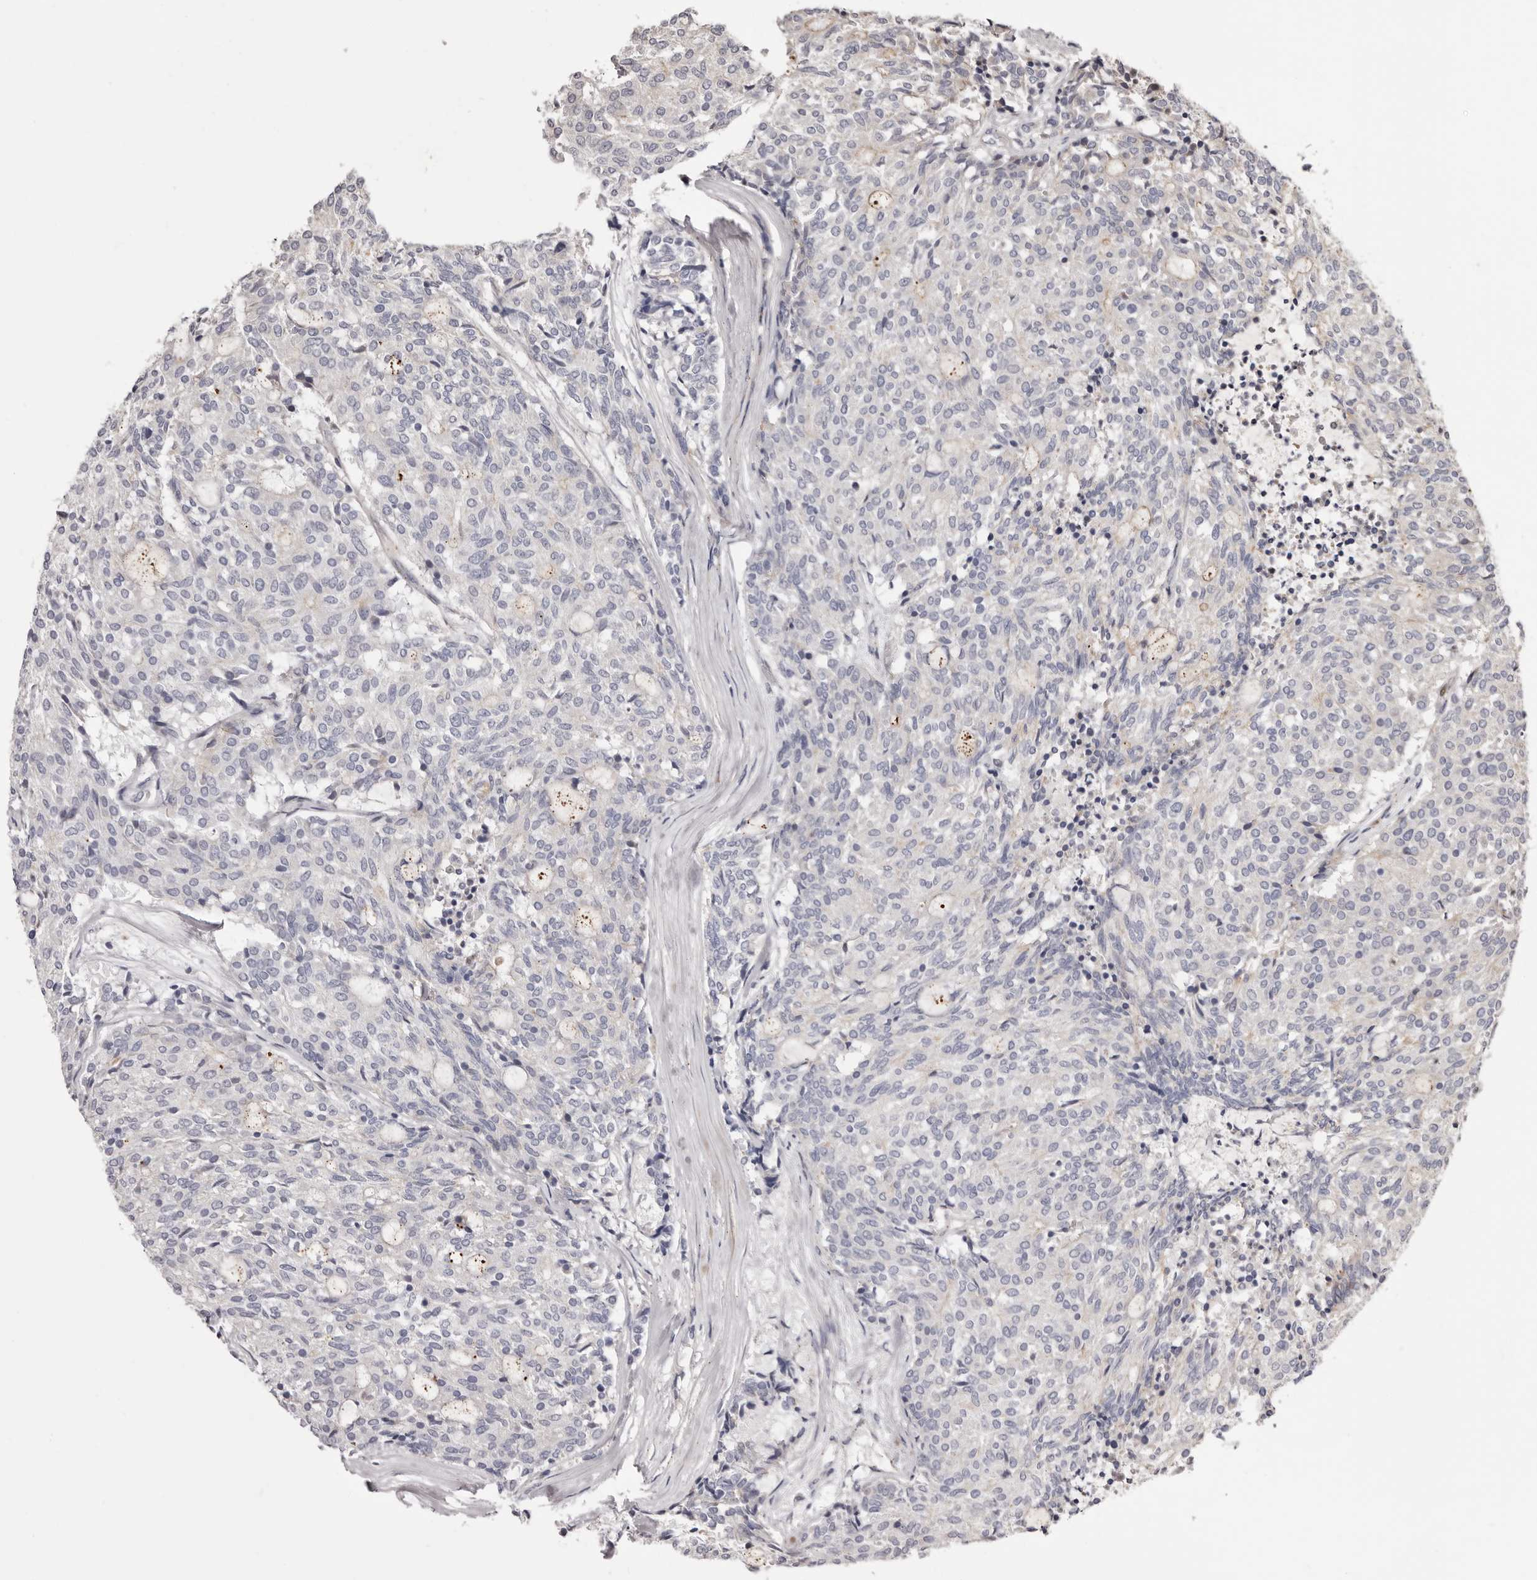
{"staining": {"intensity": "negative", "quantity": "none", "location": "none"}, "tissue": "carcinoid", "cell_type": "Tumor cells", "image_type": "cancer", "snomed": [{"axis": "morphology", "description": "Carcinoid, malignant, NOS"}, {"axis": "topography", "description": "Pancreas"}], "caption": "This is a image of immunohistochemistry (IHC) staining of malignant carcinoid, which shows no expression in tumor cells.", "gene": "PEG10", "patient": {"sex": "female", "age": 54}}